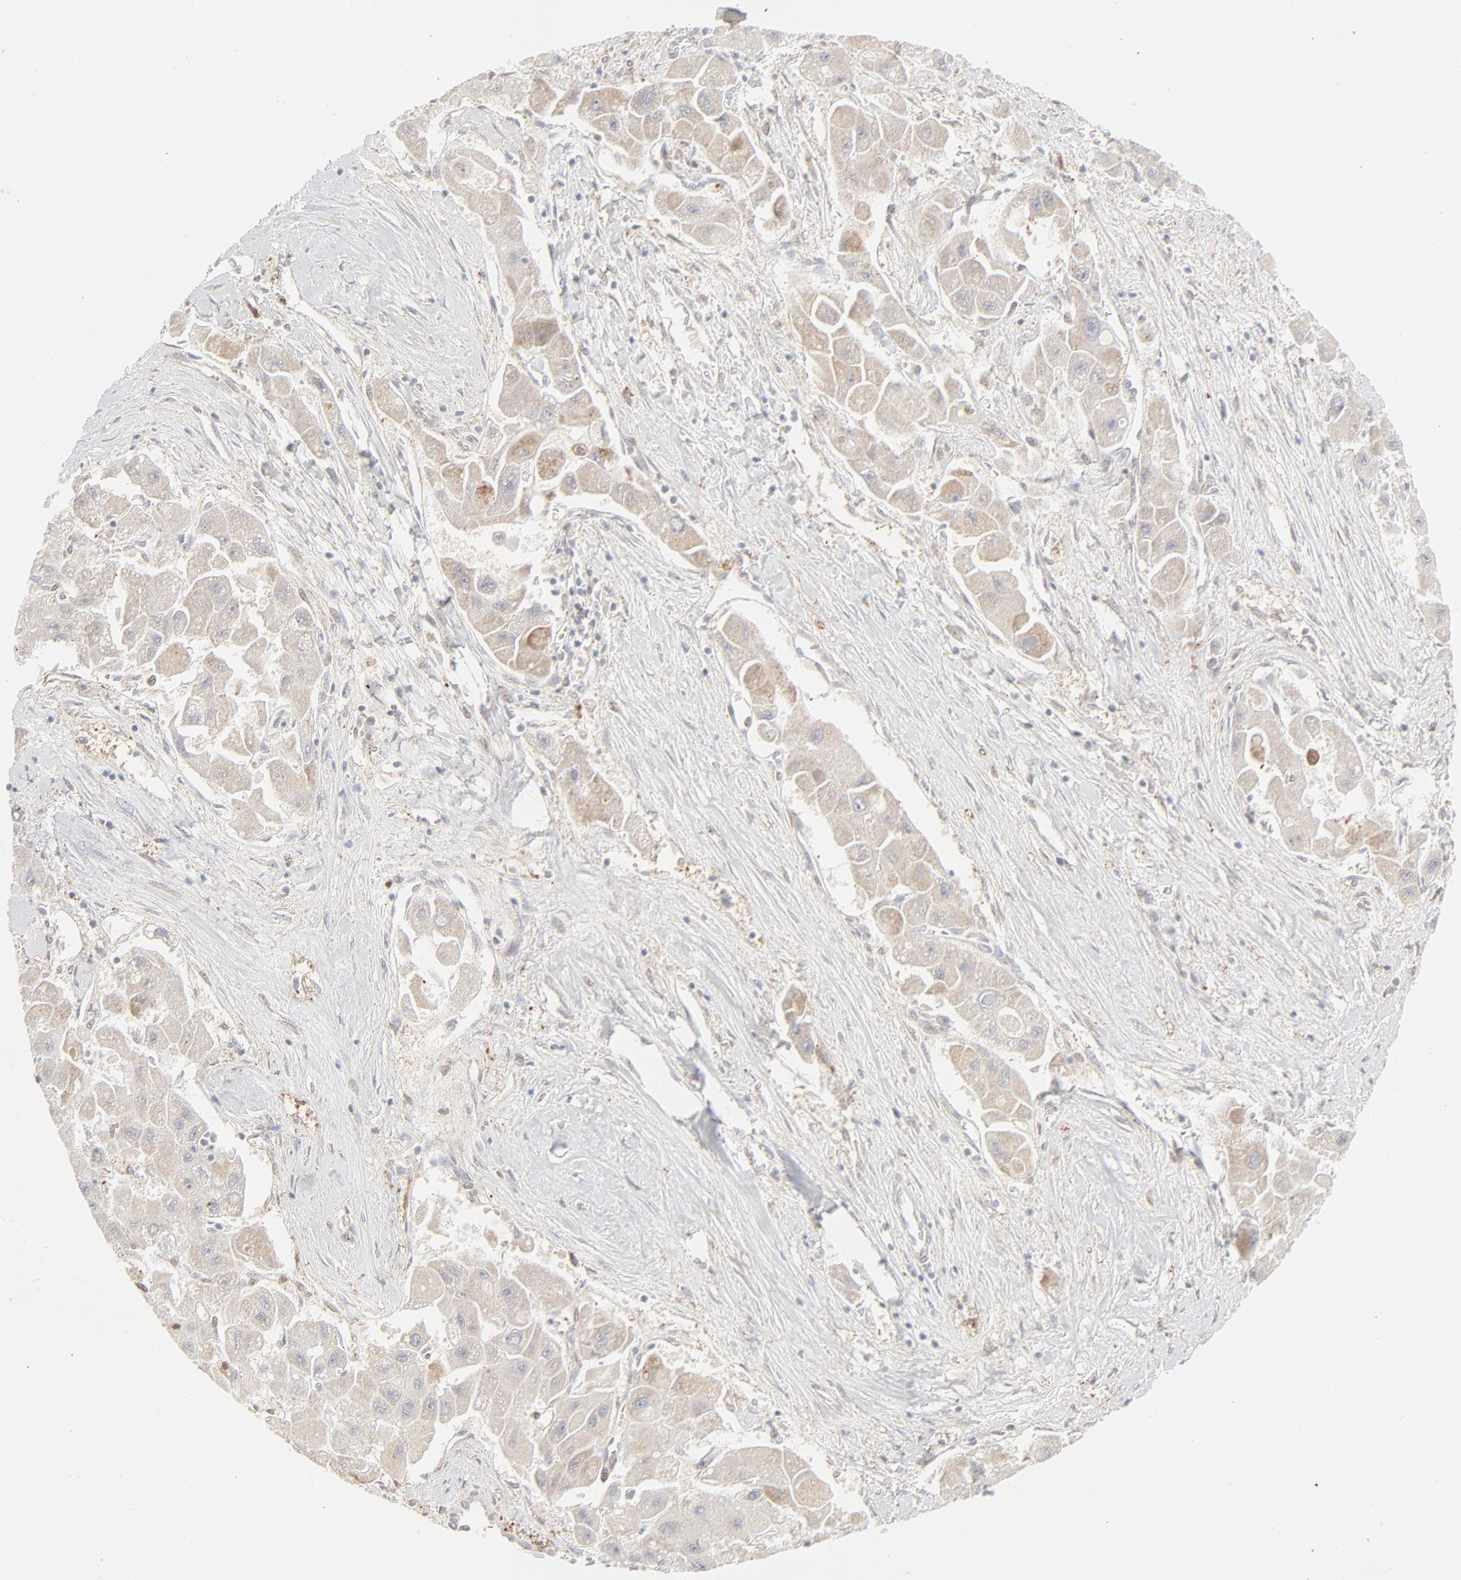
{"staining": {"intensity": "weak", "quantity": ">75%", "location": "cytoplasmic/membranous"}, "tissue": "liver cancer", "cell_type": "Tumor cells", "image_type": "cancer", "snomed": [{"axis": "morphology", "description": "Carcinoma, Hepatocellular, NOS"}, {"axis": "topography", "description": "Liver"}], "caption": "The micrograph demonstrates staining of liver hepatocellular carcinoma, revealing weak cytoplasmic/membranous protein positivity (brown color) within tumor cells.", "gene": "LGALS2", "patient": {"sex": "male", "age": 24}}